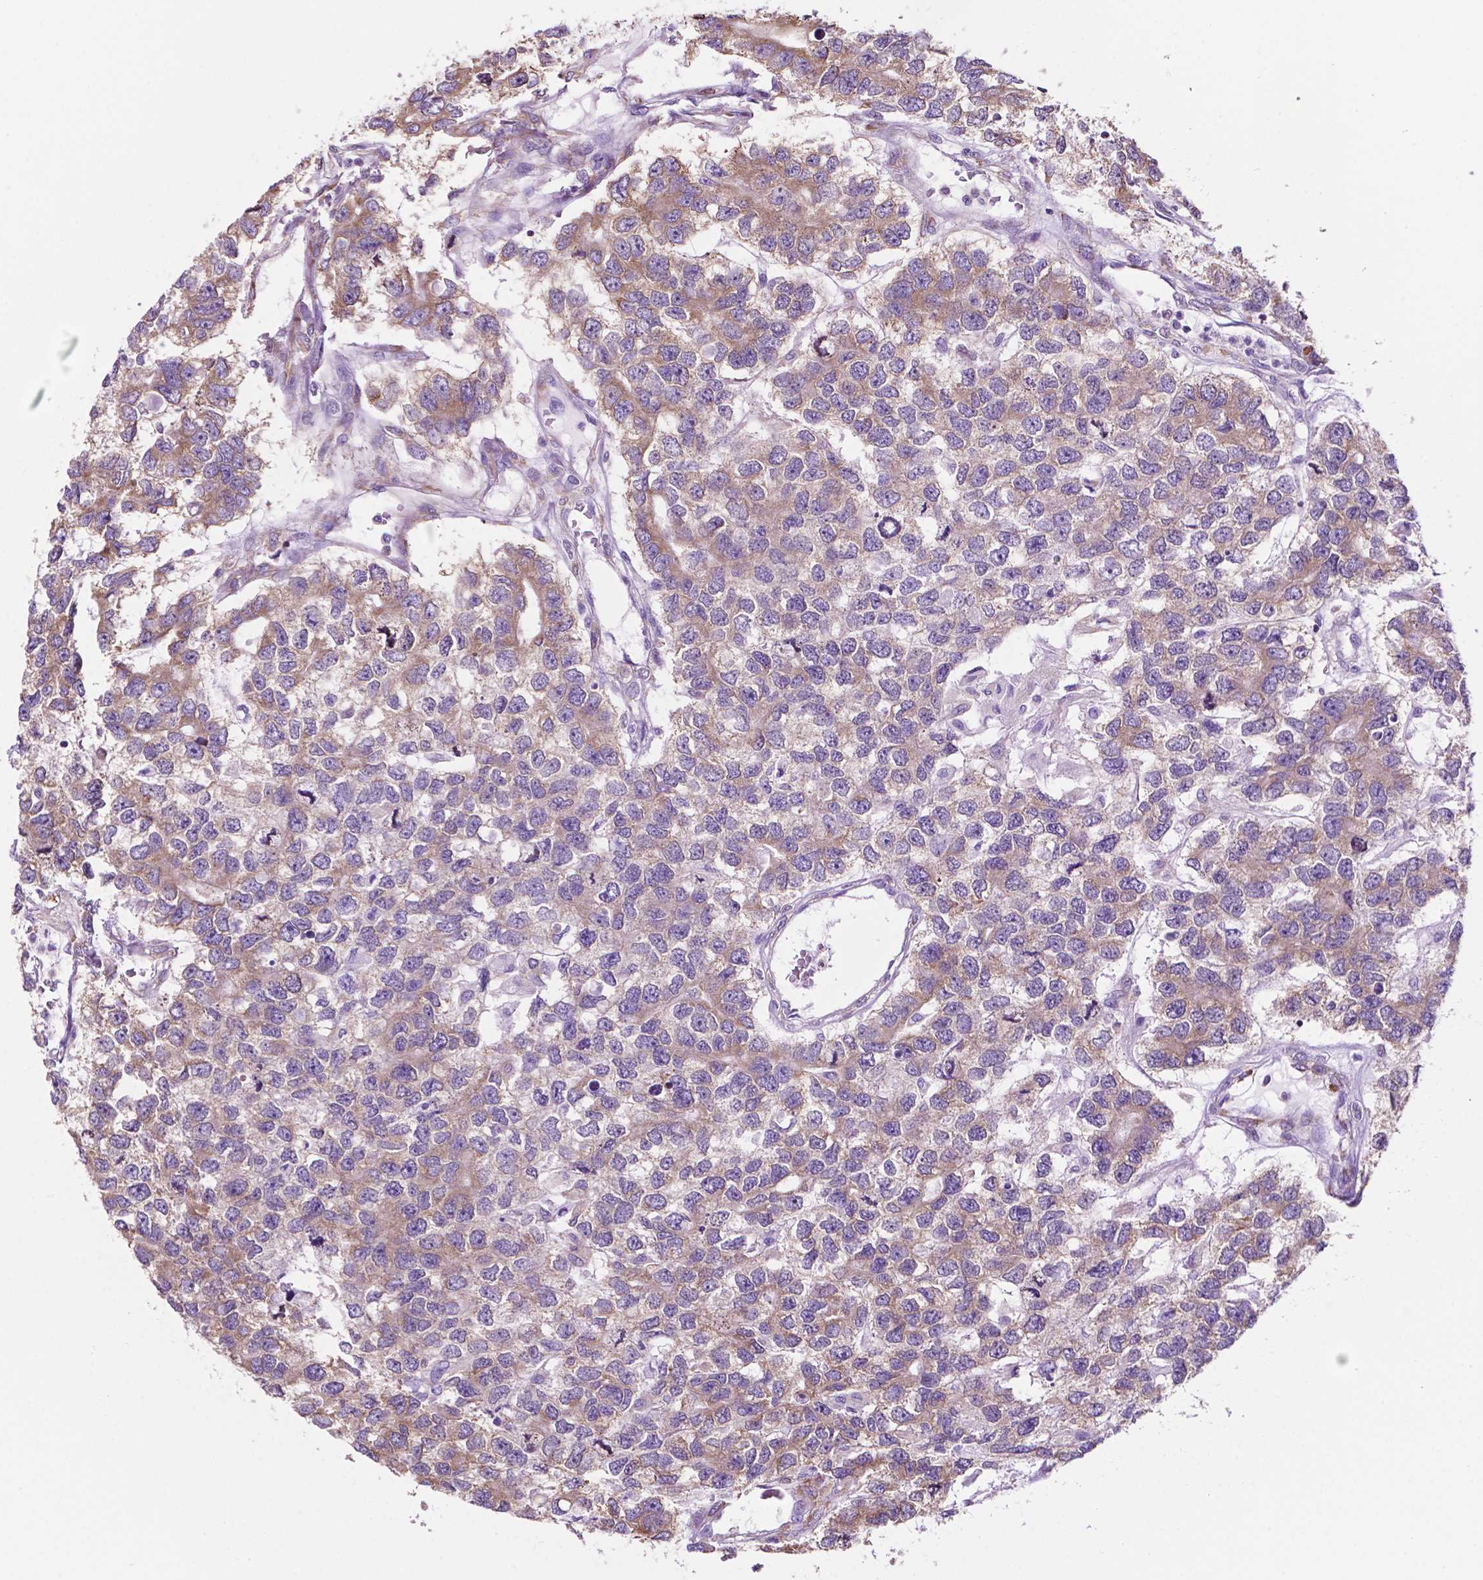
{"staining": {"intensity": "moderate", "quantity": "<25%", "location": "cytoplasmic/membranous"}, "tissue": "testis cancer", "cell_type": "Tumor cells", "image_type": "cancer", "snomed": [{"axis": "morphology", "description": "Seminoma, NOS"}, {"axis": "topography", "description": "Testis"}], "caption": "This image displays immunohistochemistry staining of human testis seminoma, with low moderate cytoplasmic/membranous expression in approximately <25% of tumor cells.", "gene": "RPL29", "patient": {"sex": "male", "age": 52}}